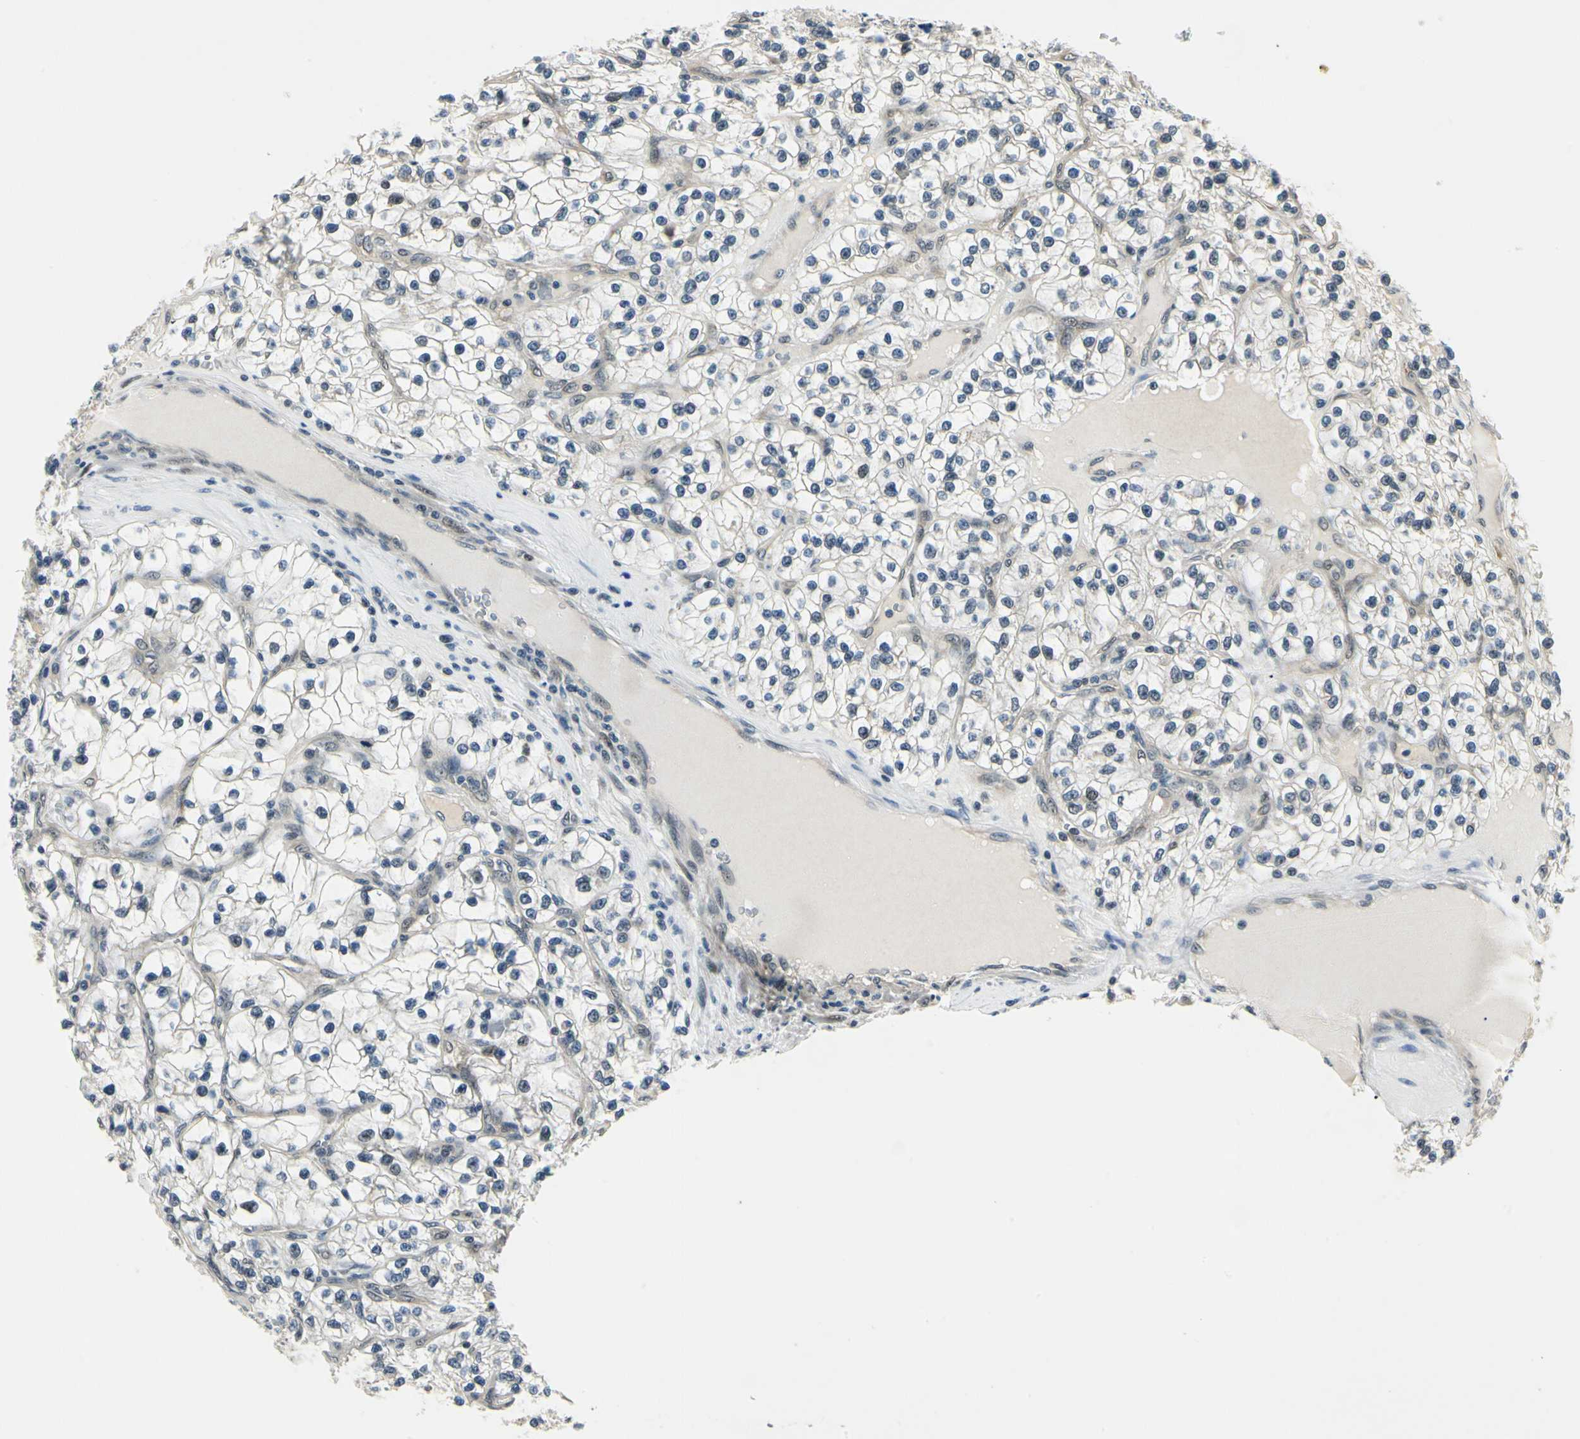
{"staining": {"intensity": "negative", "quantity": "none", "location": "none"}, "tissue": "renal cancer", "cell_type": "Tumor cells", "image_type": "cancer", "snomed": [{"axis": "morphology", "description": "Adenocarcinoma, NOS"}, {"axis": "topography", "description": "Kidney"}], "caption": "Protein analysis of adenocarcinoma (renal) displays no significant expression in tumor cells.", "gene": "PDK2", "patient": {"sex": "female", "age": 57}}